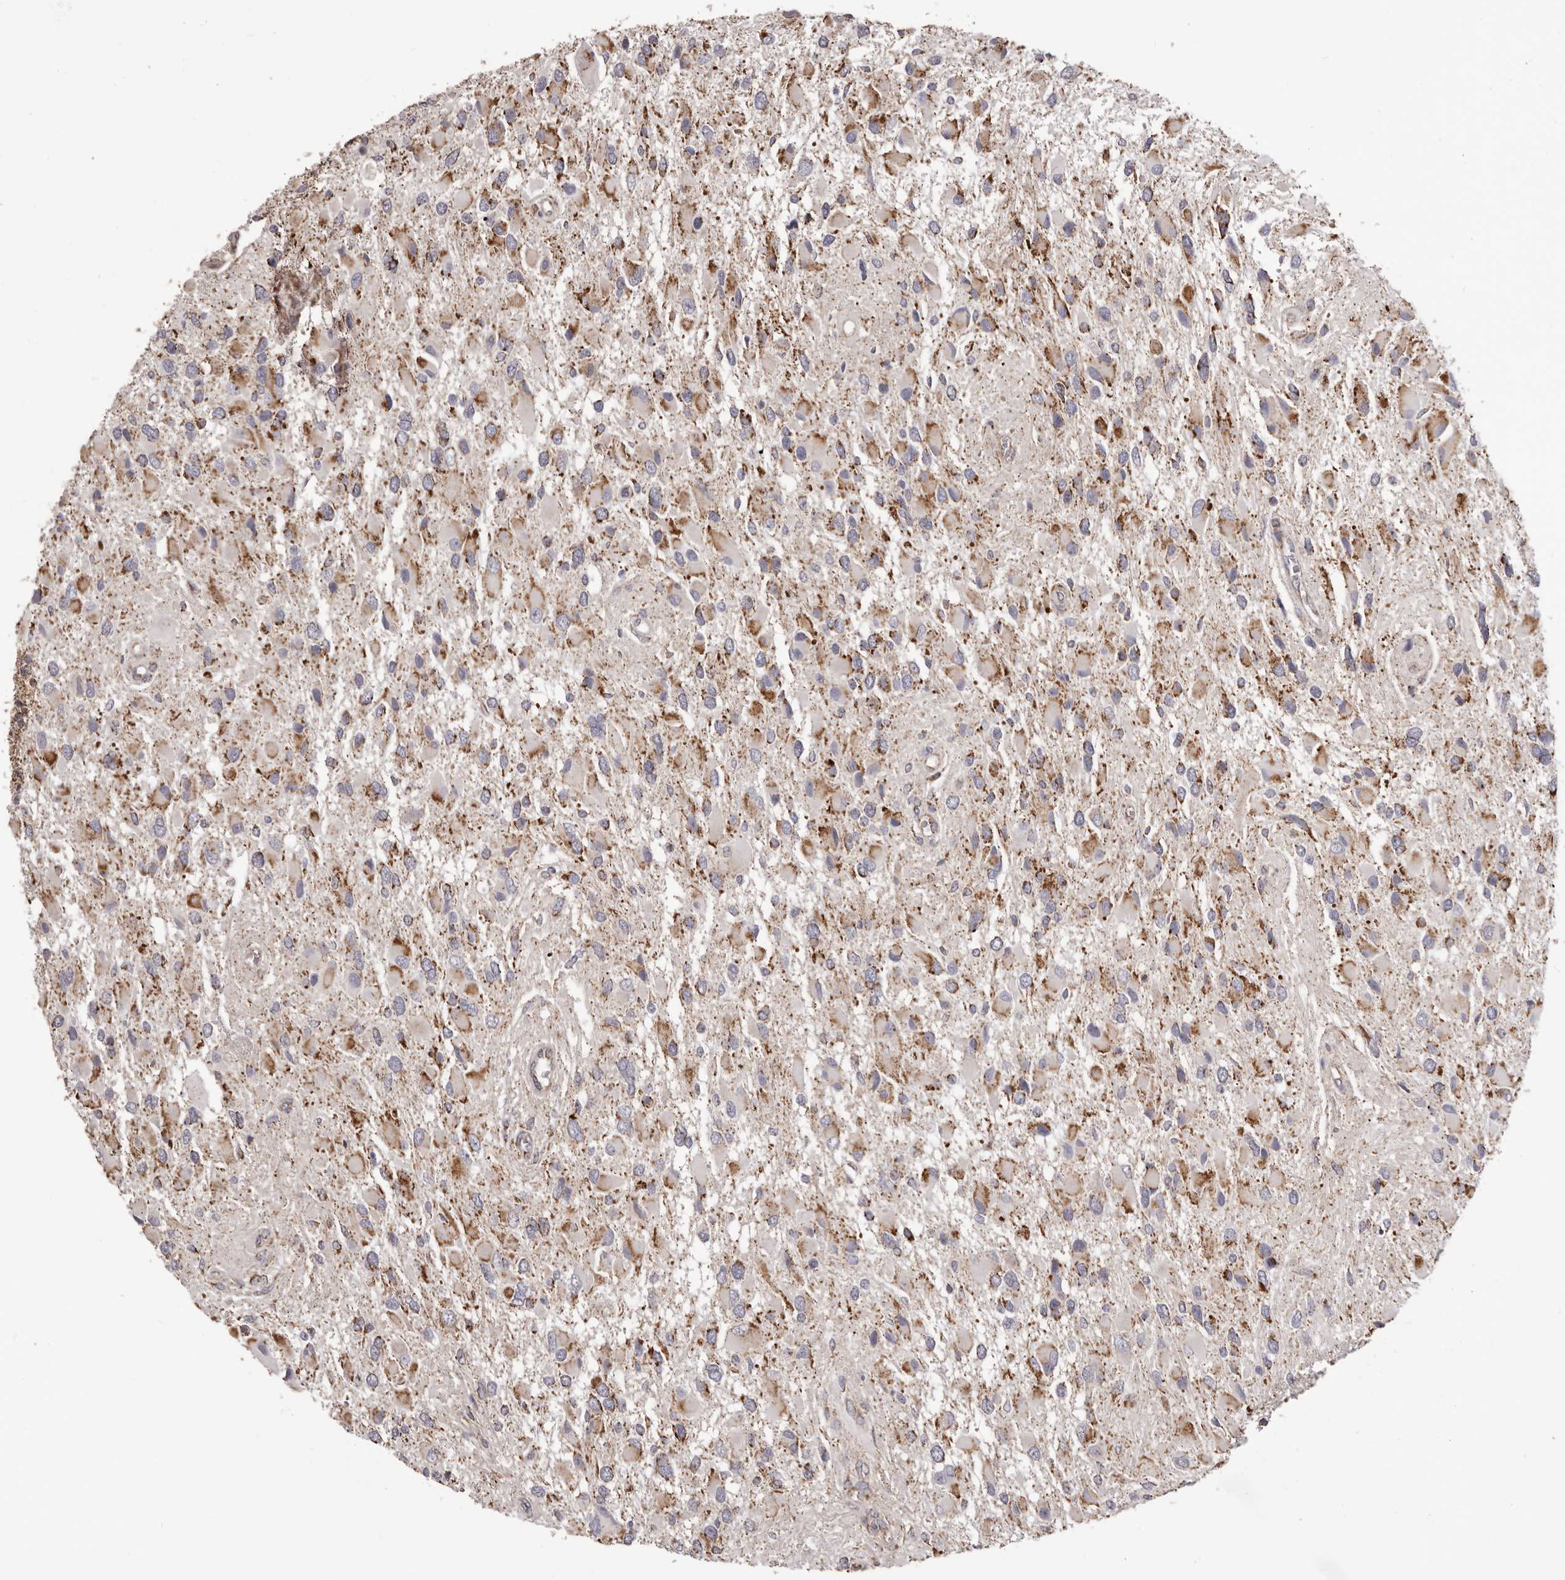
{"staining": {"intensity": "moderate", "quantity": "25%-75%", "location": "cytoplasmic/membranous"}, "tissue": "glioma", "cell_type": "Tumor cells", "image_type": "cancer", "snomed": [{"axis": "morphology", "description": "Glioma, malignant, High grade"}, {"axis": "topography", "description": "Brain"}], "caption": "IHC of human glioma demonstrates medium levels of moderate cytoplasmic/membranous expression in about 25%-75% of tumor cells. Nuclei are stained in blue.", "gene": "CHRM2", "patient": {"sex": "male", "age": 53}}